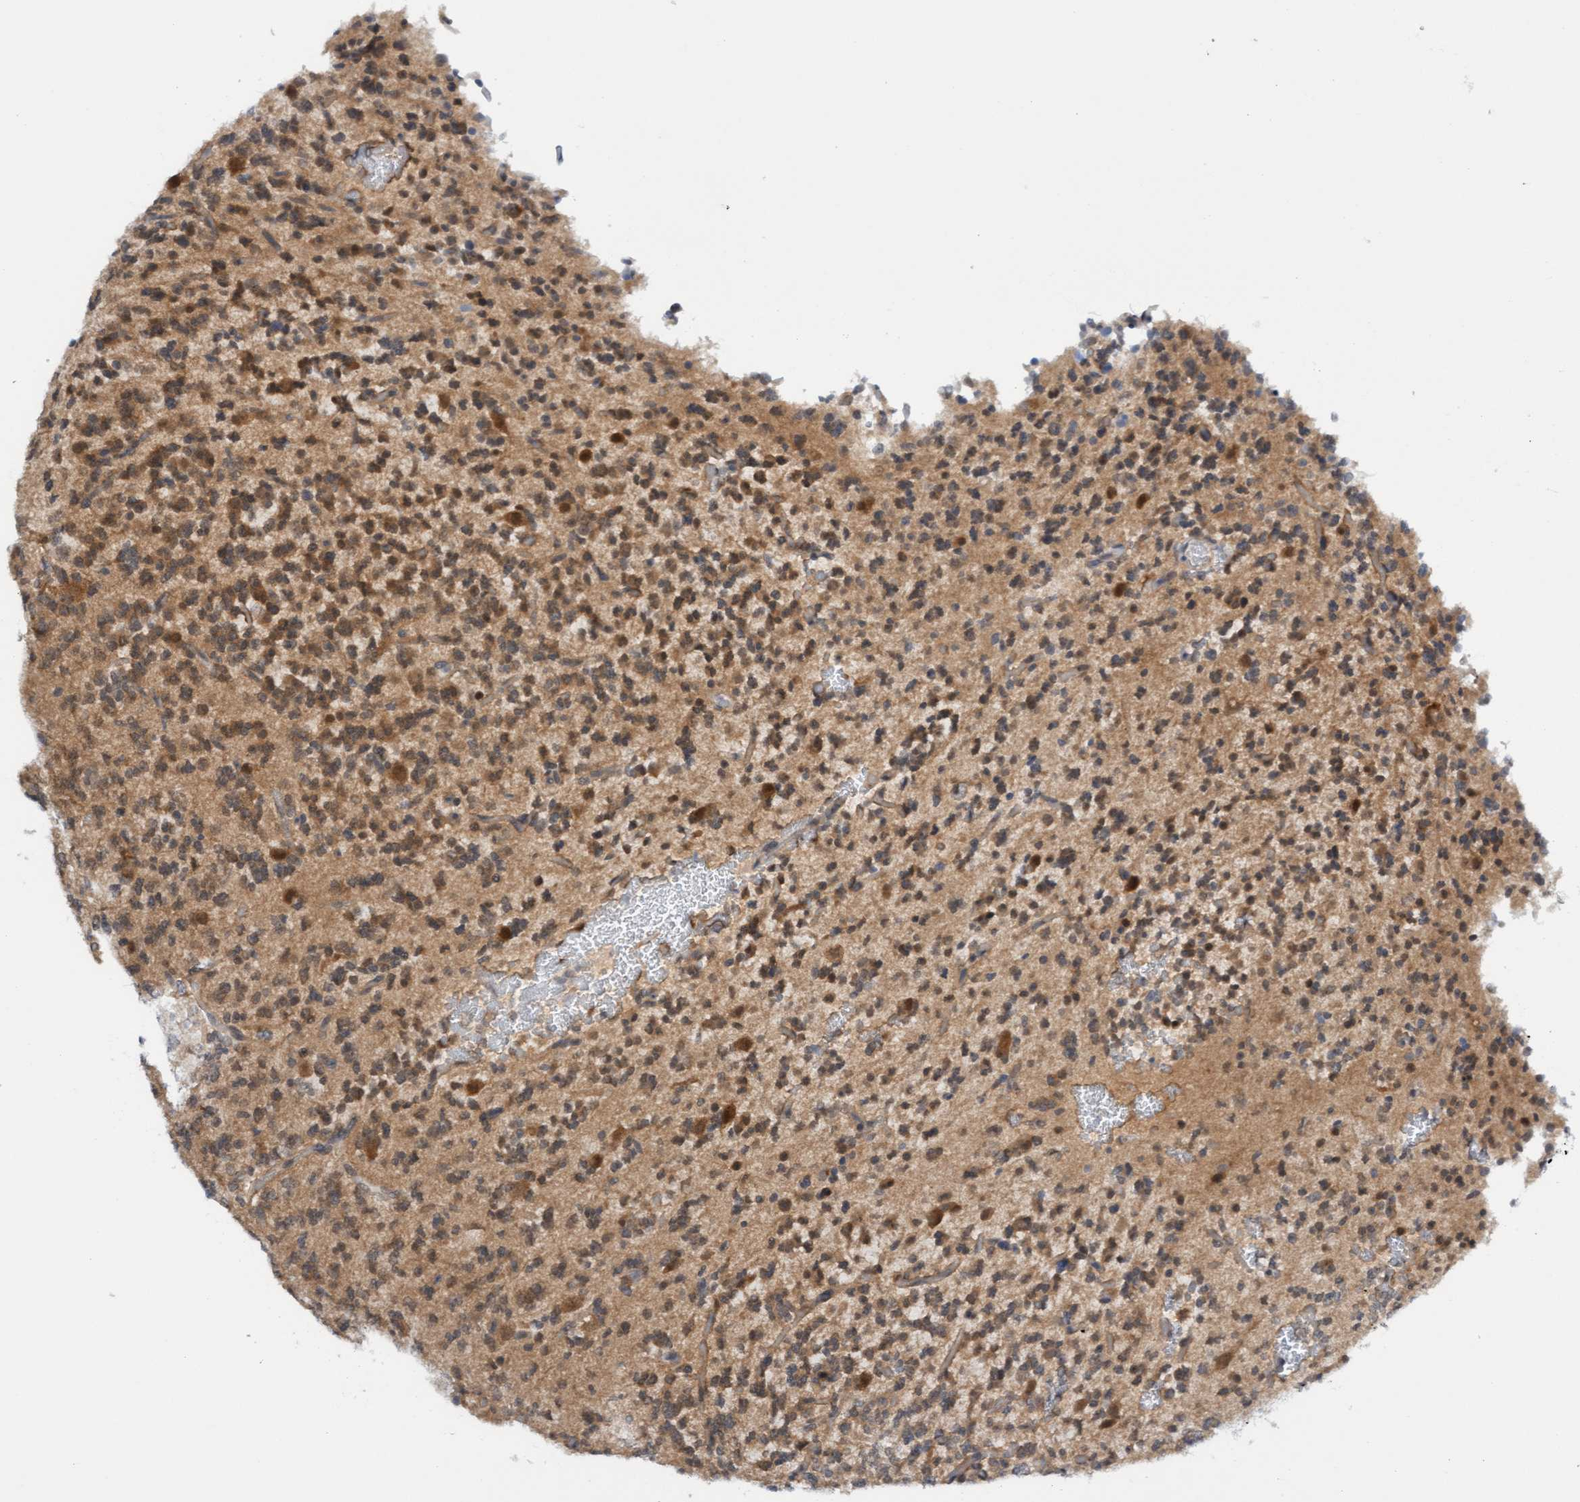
{"staining": {"intensity": "moderate", "quantity": ">75%", "location": "cytoplasmic/membranous"}, "tissue": "glioma", "cell_type": "Tumor cells", "image_type": "cancer", "snomed": [{"axis": "morphology", "description": "Glioma, malignant, Low grade"}, {"axis": "topography", "description": "Brain"}], "caption": "Immunohistochemistry (DAB) staining of malignant glioma (low-grade) displays moderate cytoplasmic/membranous protein expression in about >75% of tumor cells.", "gene": "AMZ2", "patient": {"sex": "male", "age": 38}}